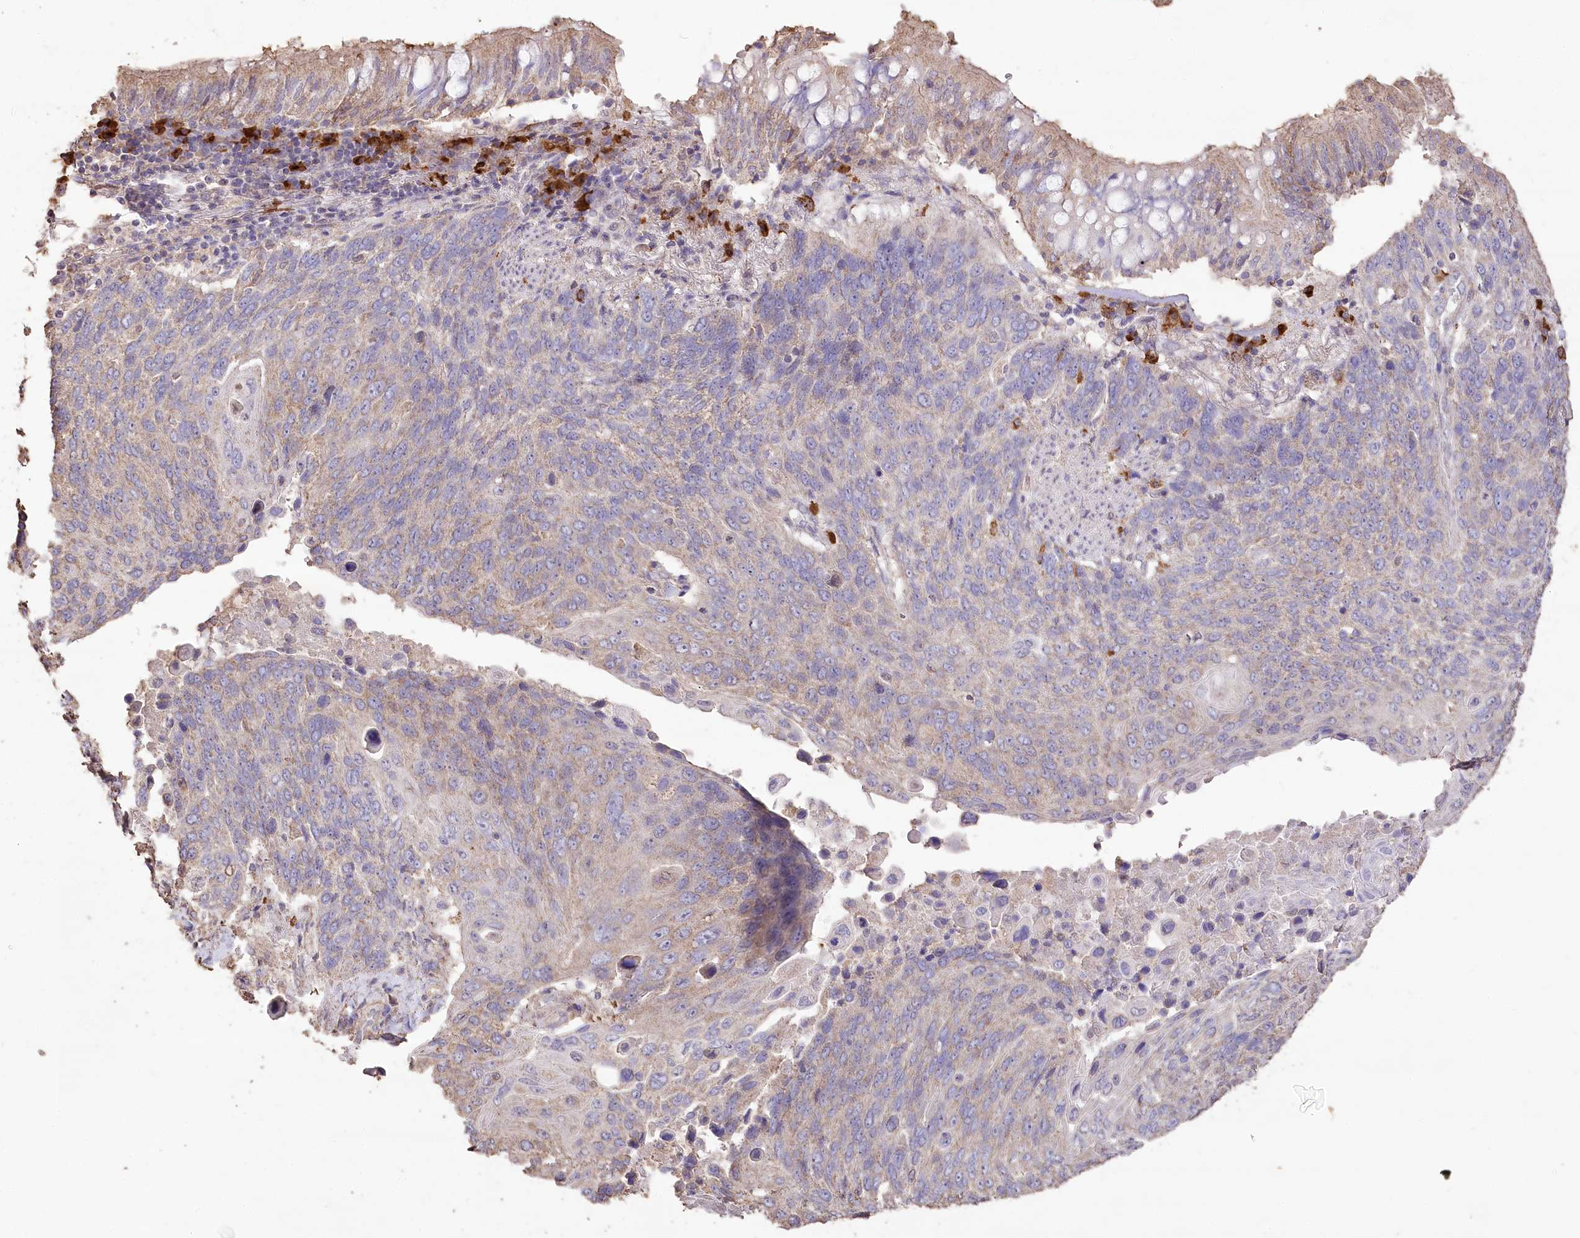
{"staining": {"intensity": "weak", "quantity": "25%-75%", "location": "cytoplasmic/membranous"}, "tissue": "lung cancer", "cell_type": "Tumor cells", "image_type": "cancer", "snomed": [{"axis": "morphology", "description": "Squamous cell carcinoma, NOS"}, {"axis": "topography", "description": "Lung"}], "caption": "A high-resolution image shows IHC staining of lung squamous cell carcinoma, which displays weak cytoplasmic/membranous staining in about 25%-75% of tumor cells. (Brightfield microscopy of DAB IHC at high magnification).", "gene": "IREB2", "patient": {"sex": "male", "age": 66}}